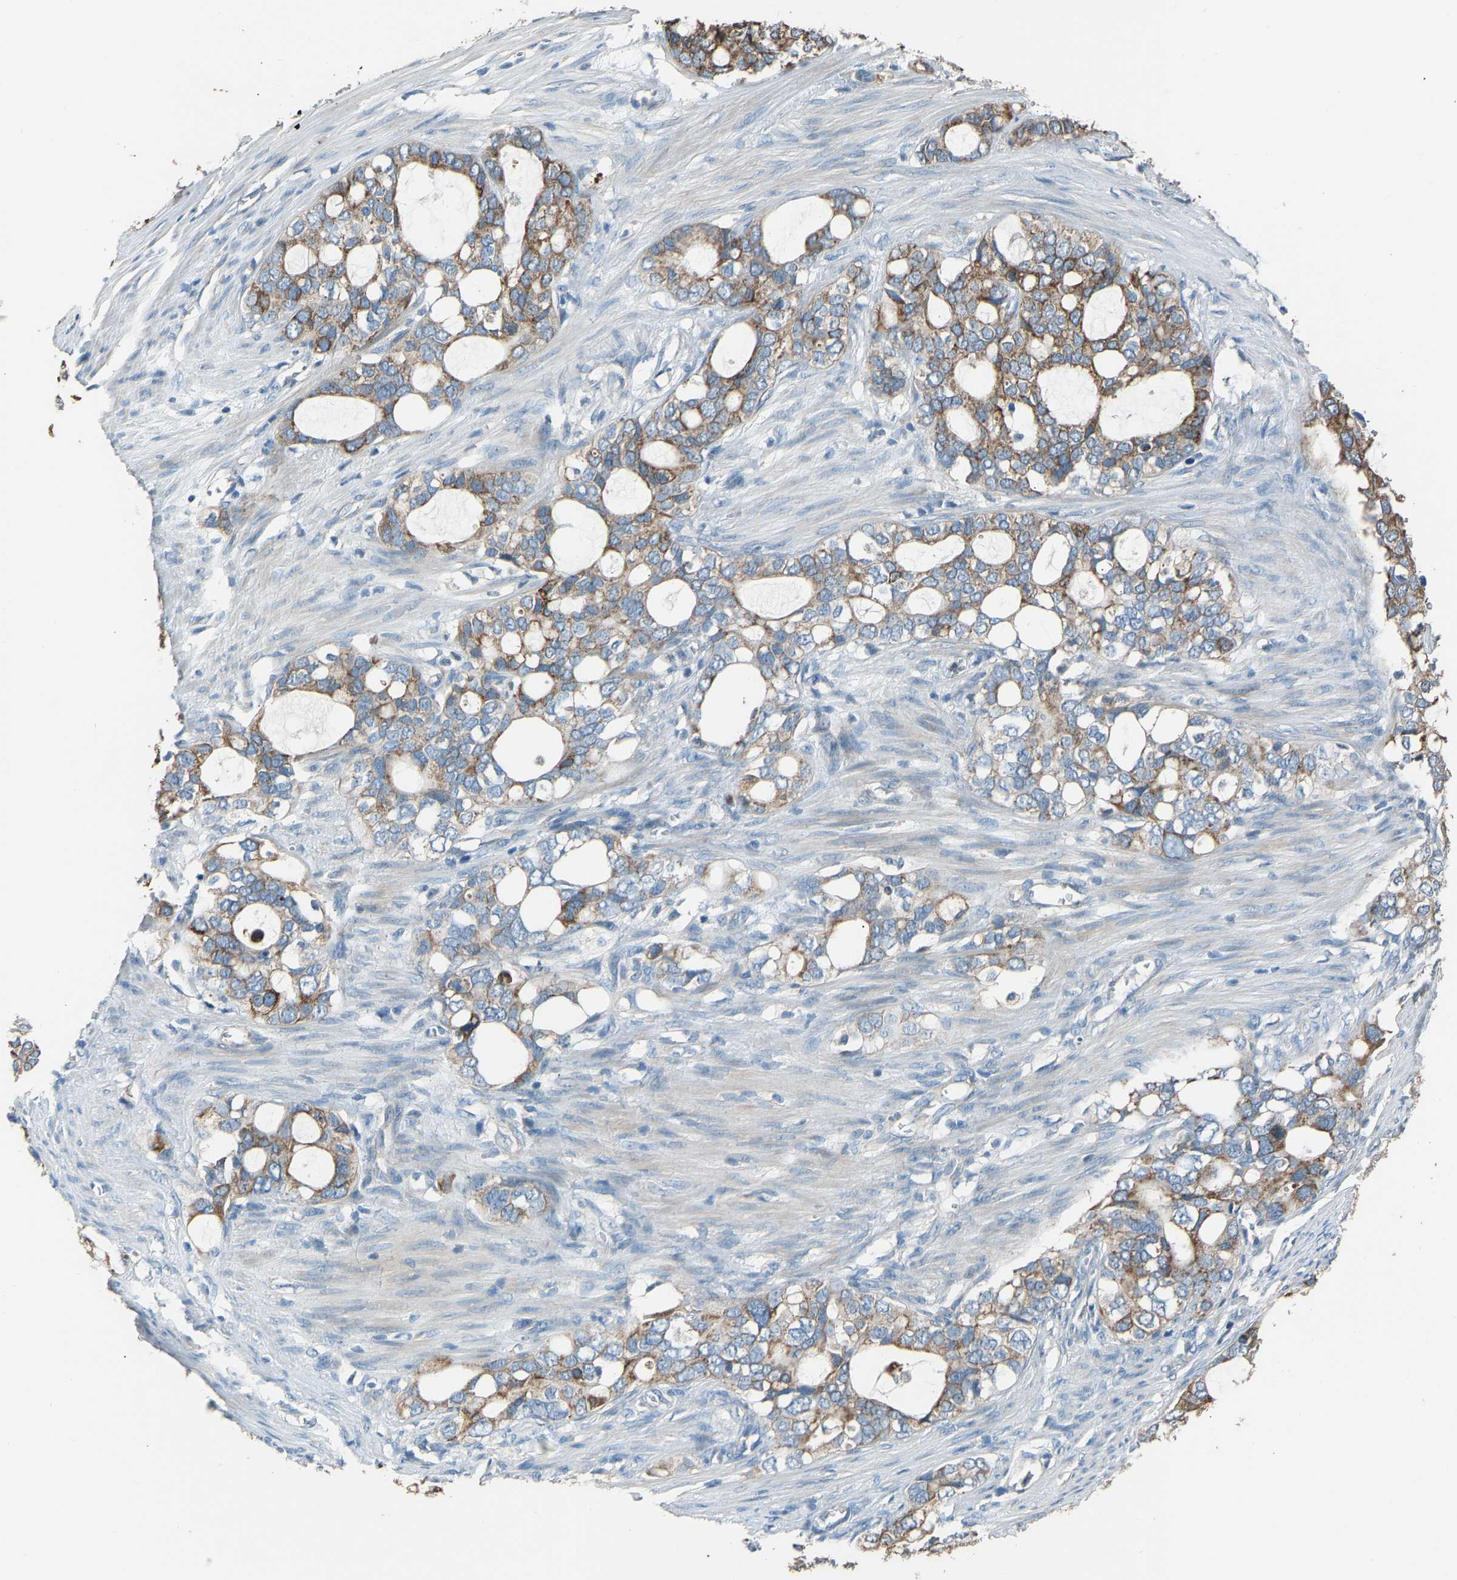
{"staining": {"intensity": "strong", "quantity": ">75%", "location": "cytoplasmic/membranous"}, "tissue": "stomach cancer", "cell_type": "Tumor cells", "image_type": "cancer", "snomed": [{"axis": "morphology", "description": "Adenocarcinoma, NOS"}, {"axis": "topography", "description": "Stomach"}], "caption": "Immunohistochemistry (IHC) histopathology image of stomach cancer (adenocarcinoma) stained for a protein (brown), which displays high levels of strong cytoplasmic/membranous positivity in approximately >75% of tumor cells.", "gene": "TGFBR3", "patient": {"sex": "female", "age": 75}}